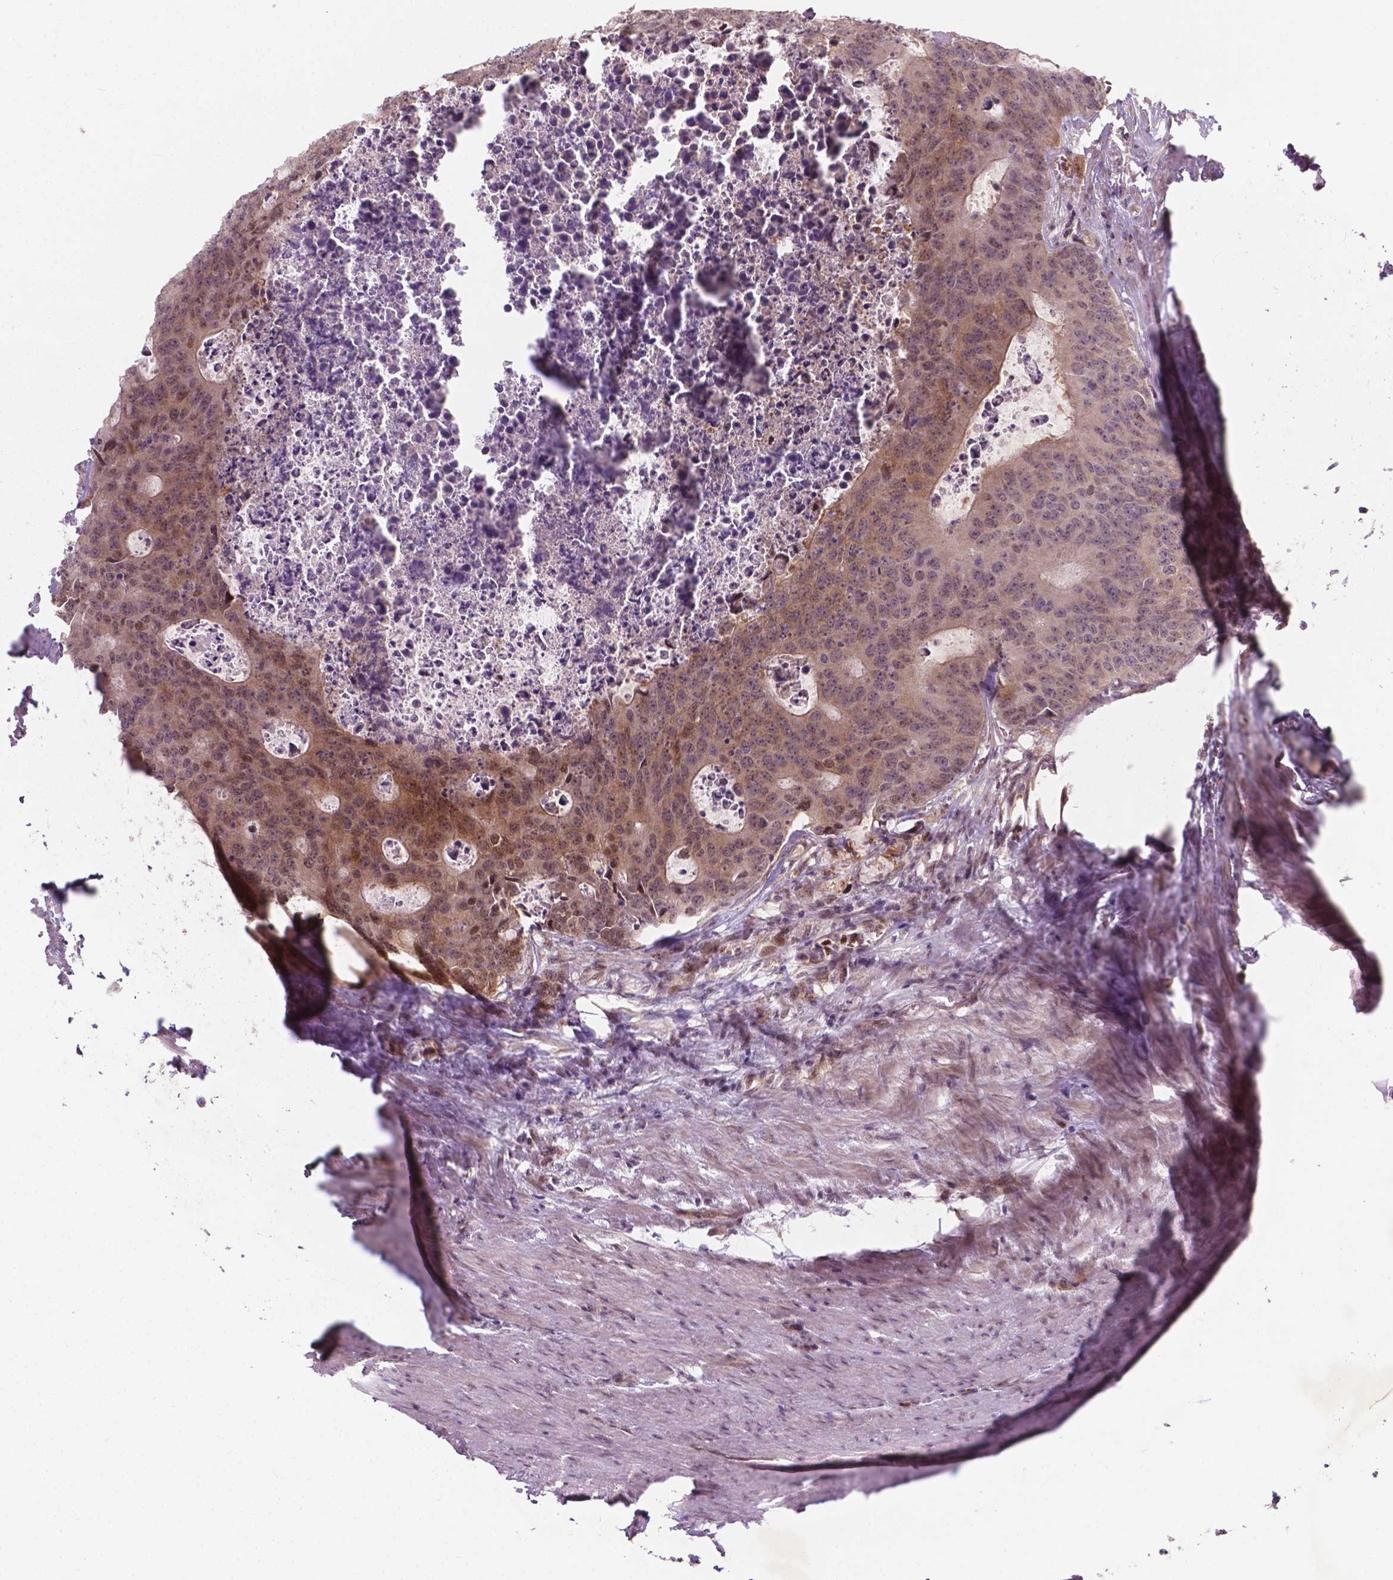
{"staining": {"intensity": "moderate", "quantity": ">75%", "location": "cytoplasmic/membranous,nuclear"}, "tissue": "colorectal cancer", "cell_type": "Tumor cells", "image_type": "cancer", "snomed": [{"axis": "morphology", "description": "Adenocarcinoma, NOS"}, {"axis": "topography", "description": "Colon"}], "caption": "Protein expression analysis of human colorectal cancer reveals moderate cytoplasmic/membranous and nuclear positivity in about >75% of tumor cells.", "gene": "NFAT5", "patient": {"sex": "male", "age": 67}}